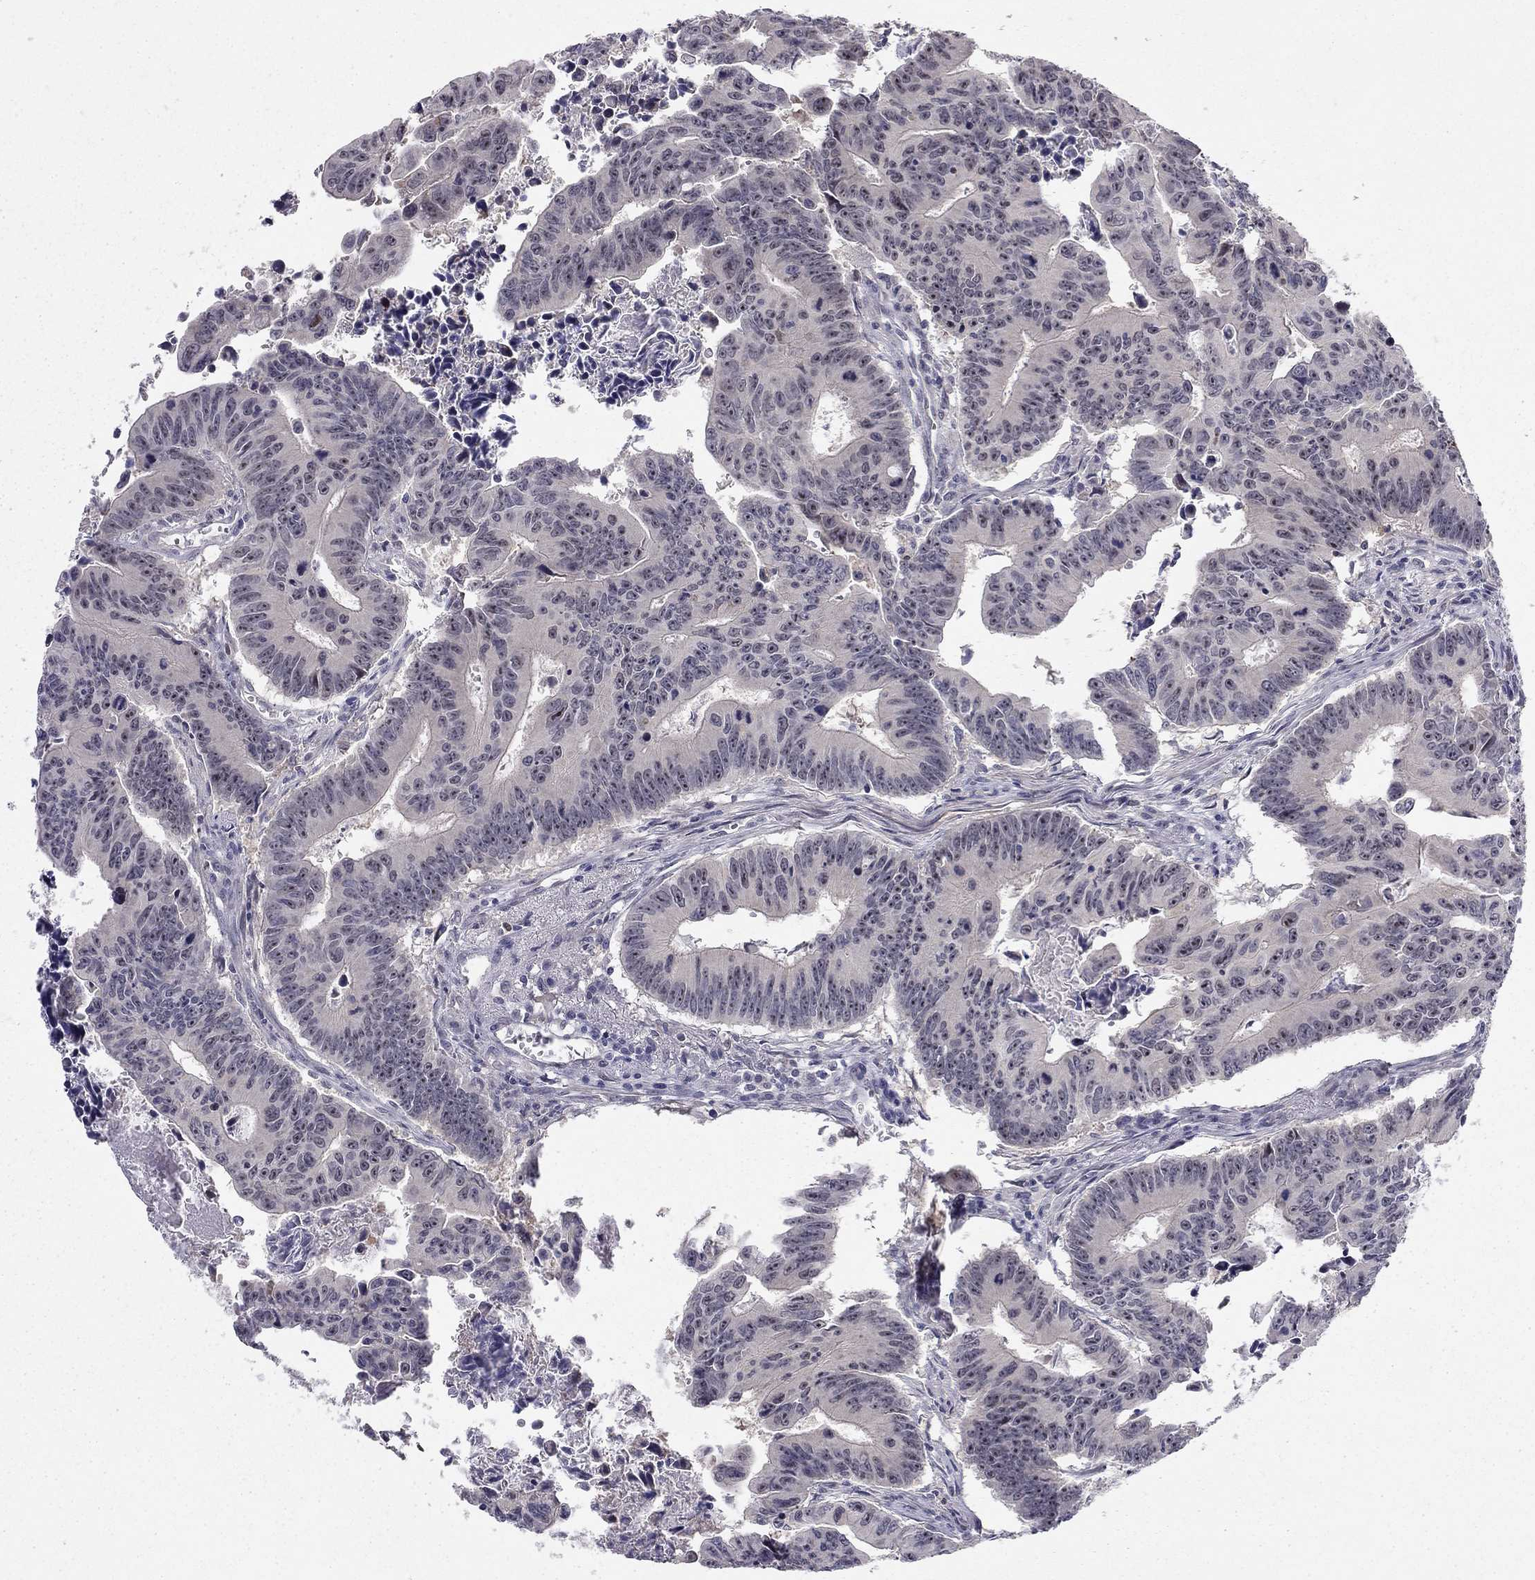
{"staining": {"intensity": "negative", "quantity": "none", "location": "none"}, "tissue": "colorectal cancer", "cell_type": "Tumor cells", "image_type": "cancer", "snomed": [{"axis": "morphology", "description": "Adenocarcinoma, NOS"}, {"axis": "topography", "description": "Colon"}], "caption": "High magnification brightfield microscopy of colorectal cancer stained with DAB (brown) and counterstained with hematoxylin (blue): tumor cells show no significant staining.", "gene": "STXBP6", "patient": {"sex": "female", "age": 87}}